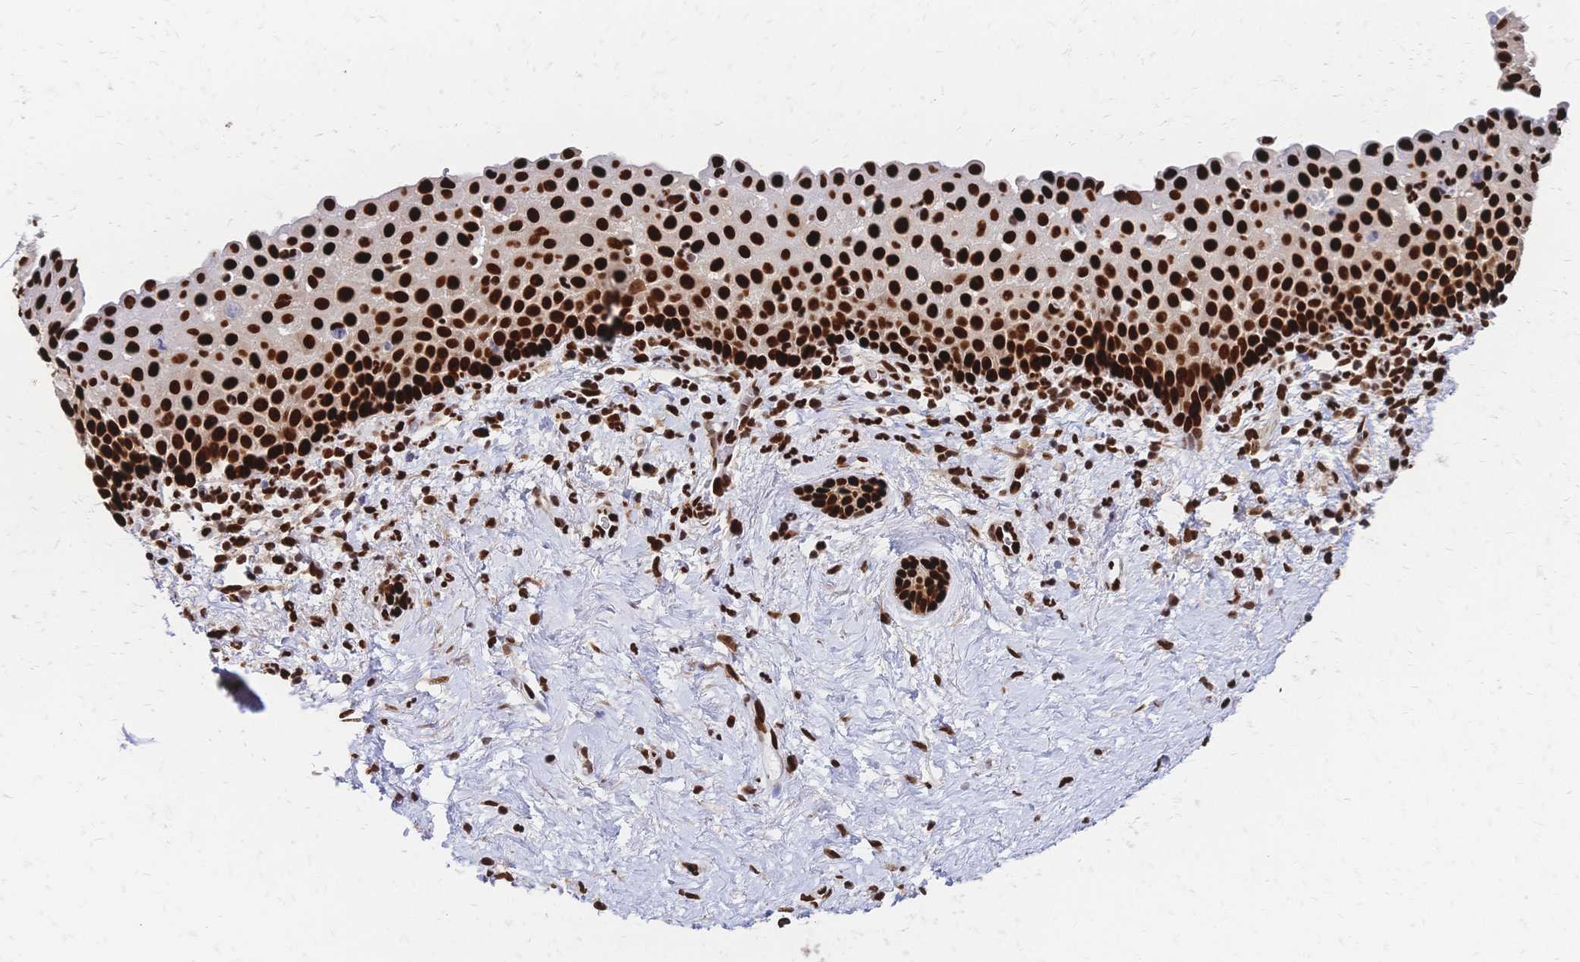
{"staining": {"intensity": "strong", "quantity": ">75%", "location": "nuclear"}, "tissue": "vagina", "cell_type": "Squamous epithelial cells", "image_type": "normal", "snomed": [{"axis": "morphology", "description": "Normal tissue, NOS"}, {"axis": "topography", "description": "Vagina"}], "caption": "IHC histopathology image of benign vagina stained for a protein (brown), which exhibits high levels of strong nuclear expression in about >75% of squamous epithelial cells.", "gene": "HDGF", "patient": {"sex": "female", "age": 61}}